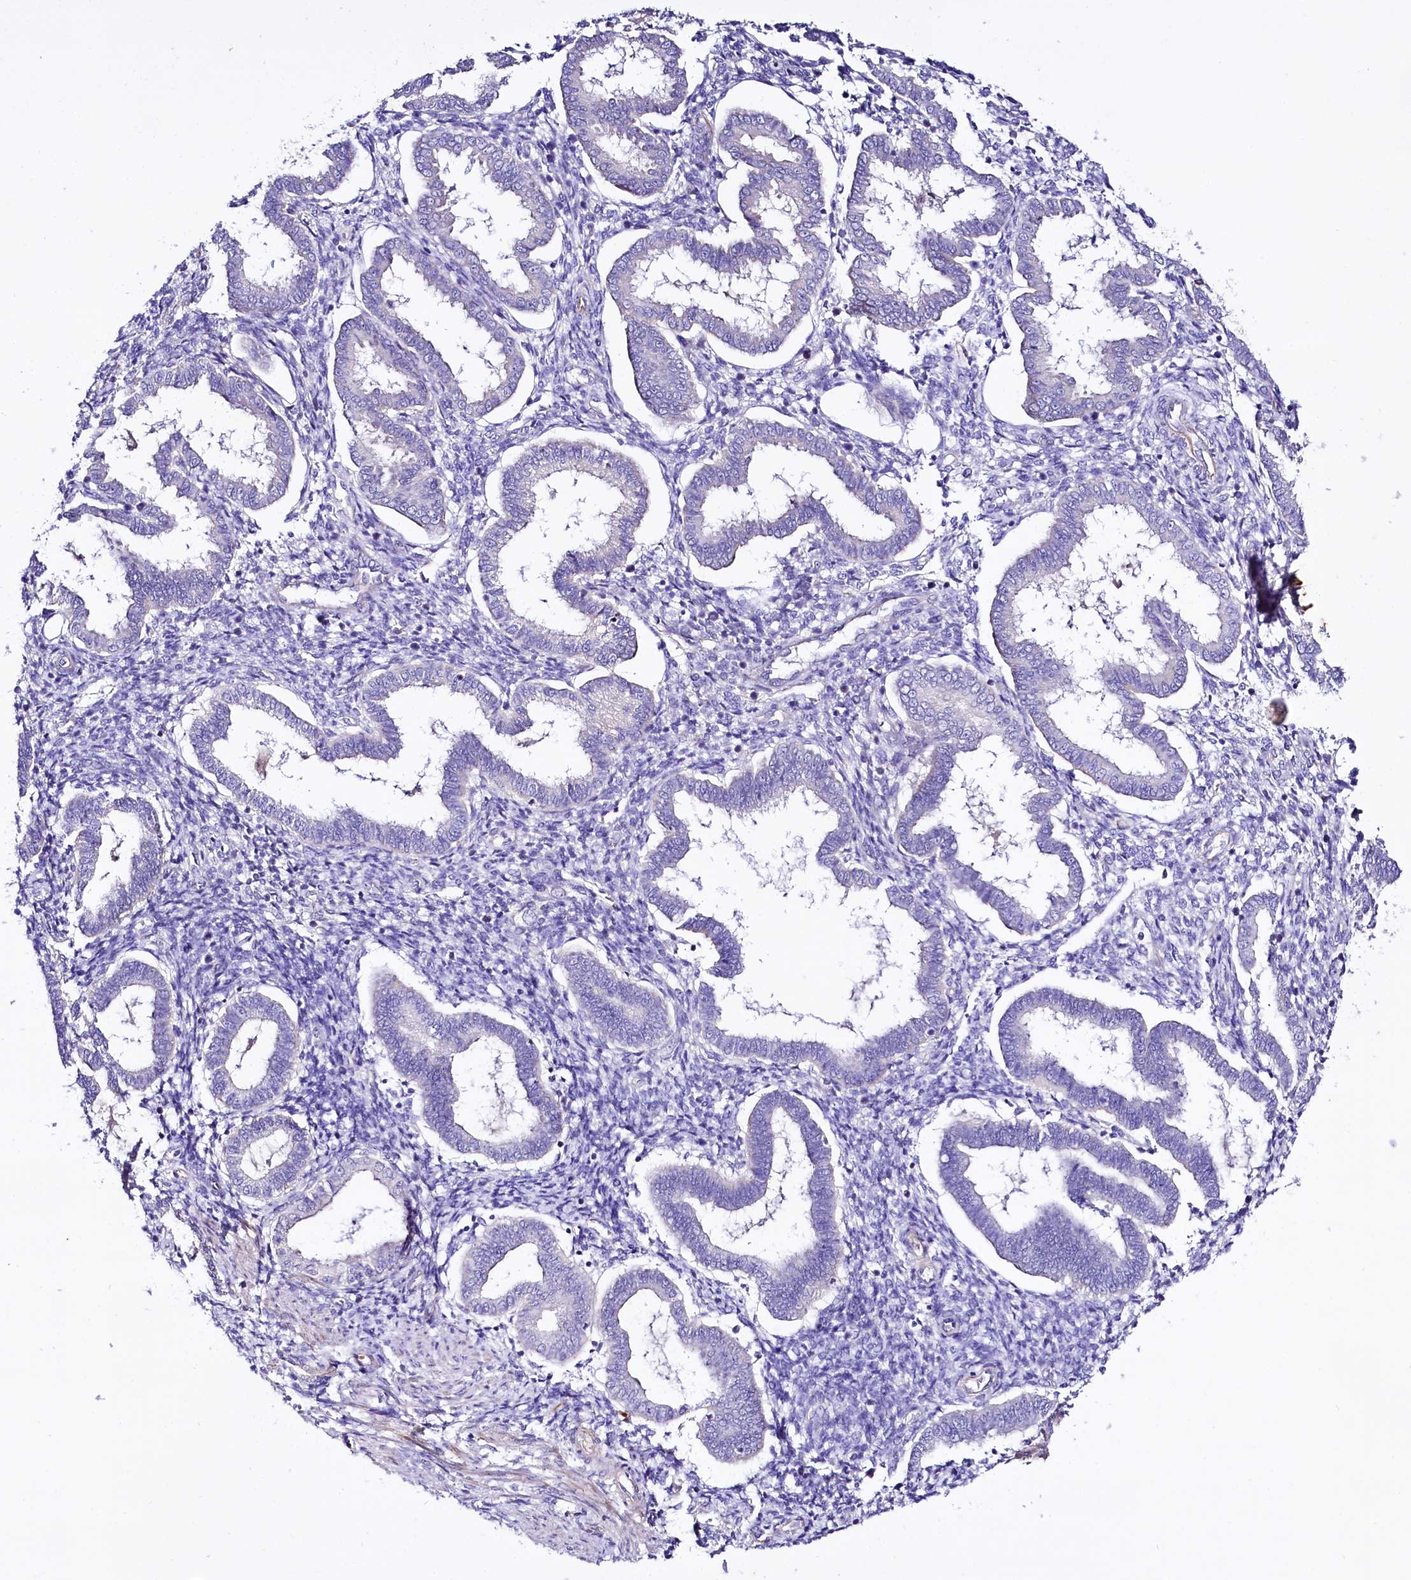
{"staining": {"intensity": "negative", "quantity": "none", "location": "none"}, "tissue": "endometrium", "cell_type": "Cells in endometrial stroma", "image_type": "normal", "snomed": [{"axis": "morphology", "description": "Normal tissue, NOS"}, {"axis": "topography", "description": "Endometrium"}], "caption": "DAB (3,3'-diaminobenzidine) immunohistochemical staining of unremarkable endometrium demonstrates no significant staining in cells in endometrial stroma. (Brightfield microscopy of DAB immunohistochemistry at high magnification).", "gene": "SLC7A1", "patient": {"sex": "female", "age": 24}}